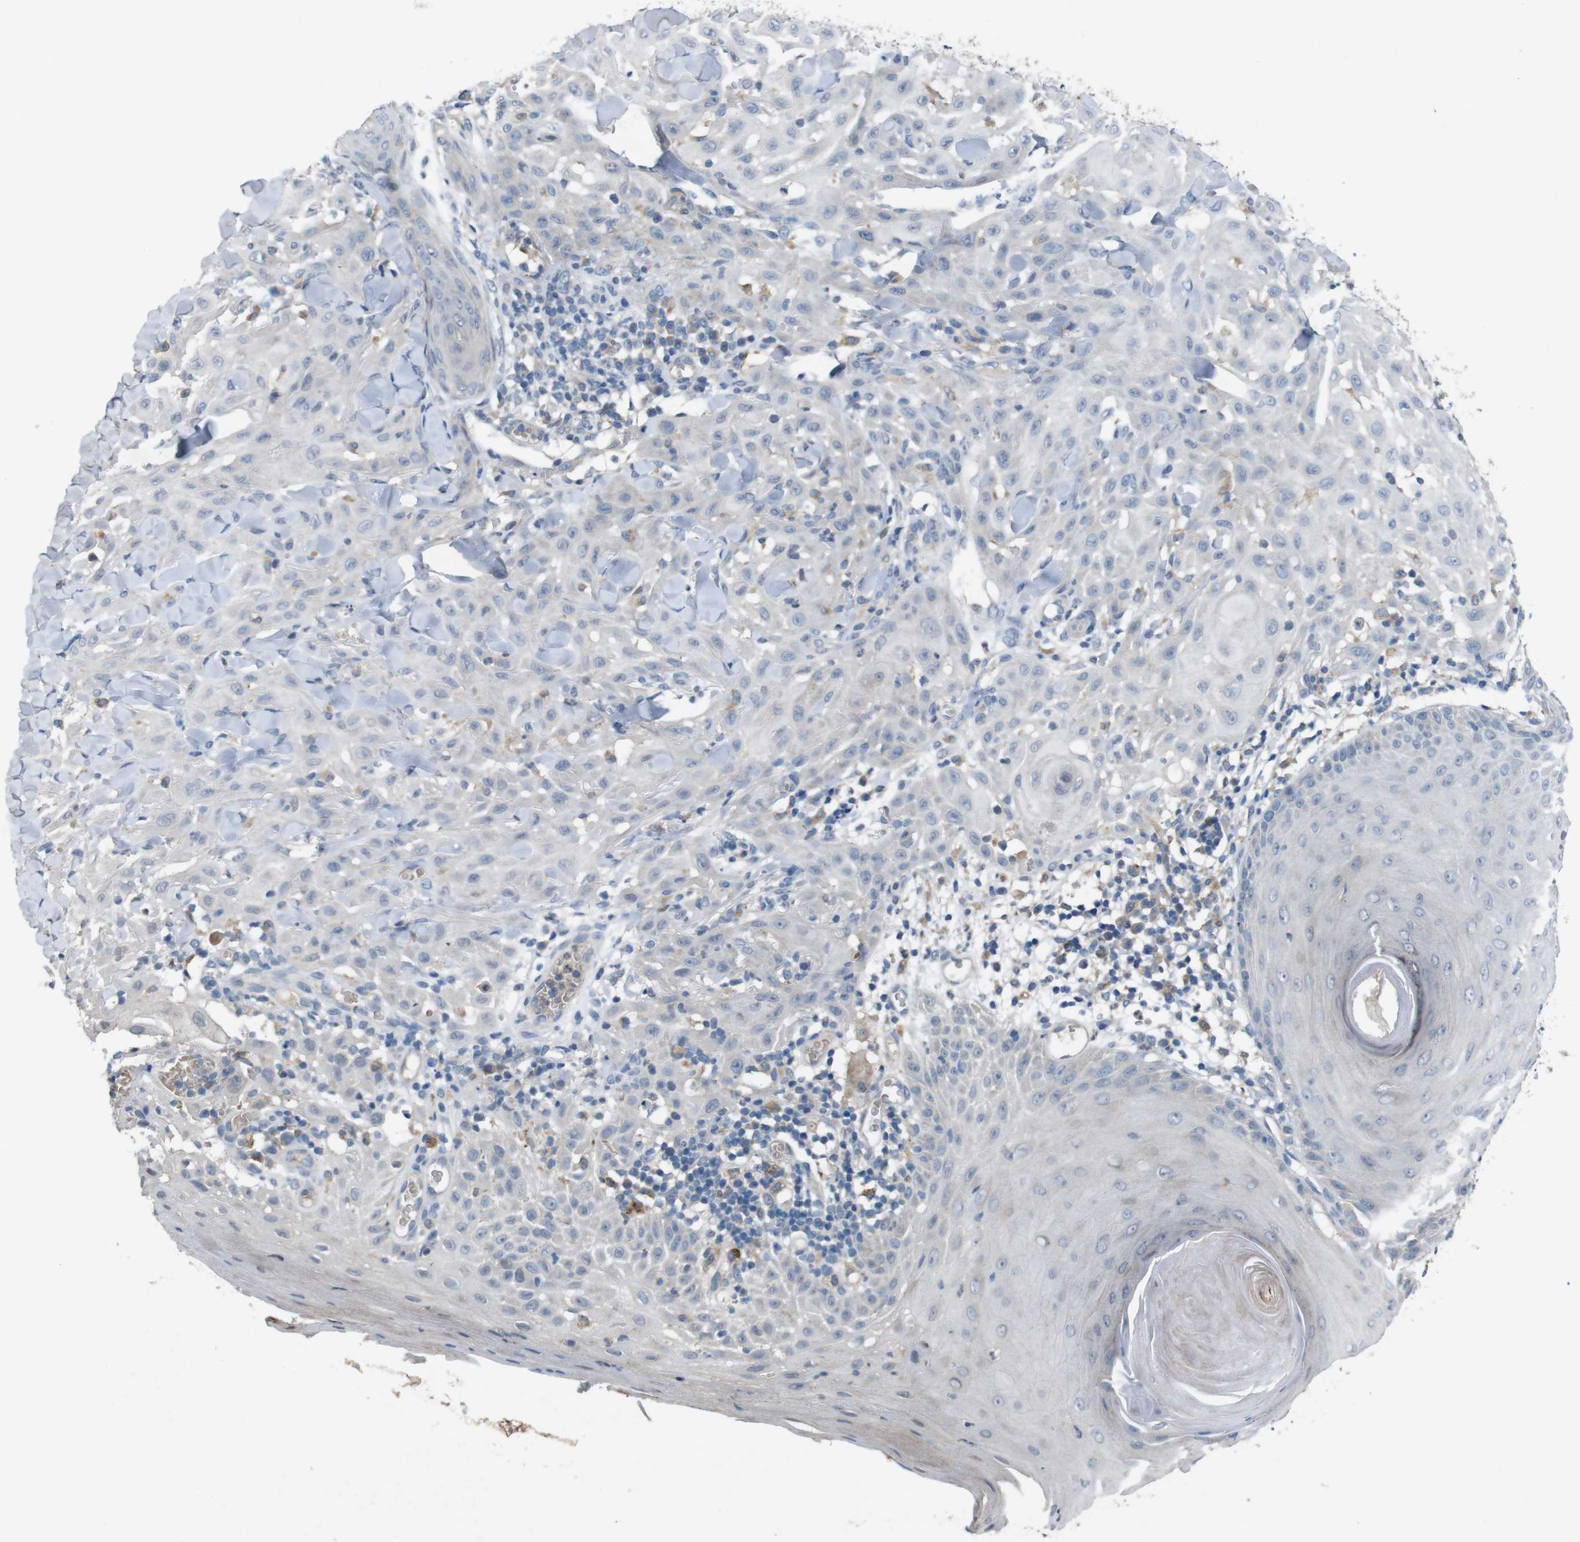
{"staining": {"intensity": "negative", "quantity": "none", "location": "none"}, "tissue": "skin cancer", "cell_type": "Tumor cells", "image_type": "cancer", "snomed": [{"axis": "morphology", "description": "Squamous cell carcinoma, NOS"}, {"axis": "topography", "description": "Skin"}], "caption": "A high-resolution image shows immunohistochemistry staining of skin cancer, which reveals no significant positivity in tumor cells.", "gene": "MOGAT3", "patient": {"sex": "male", "age": 24}}